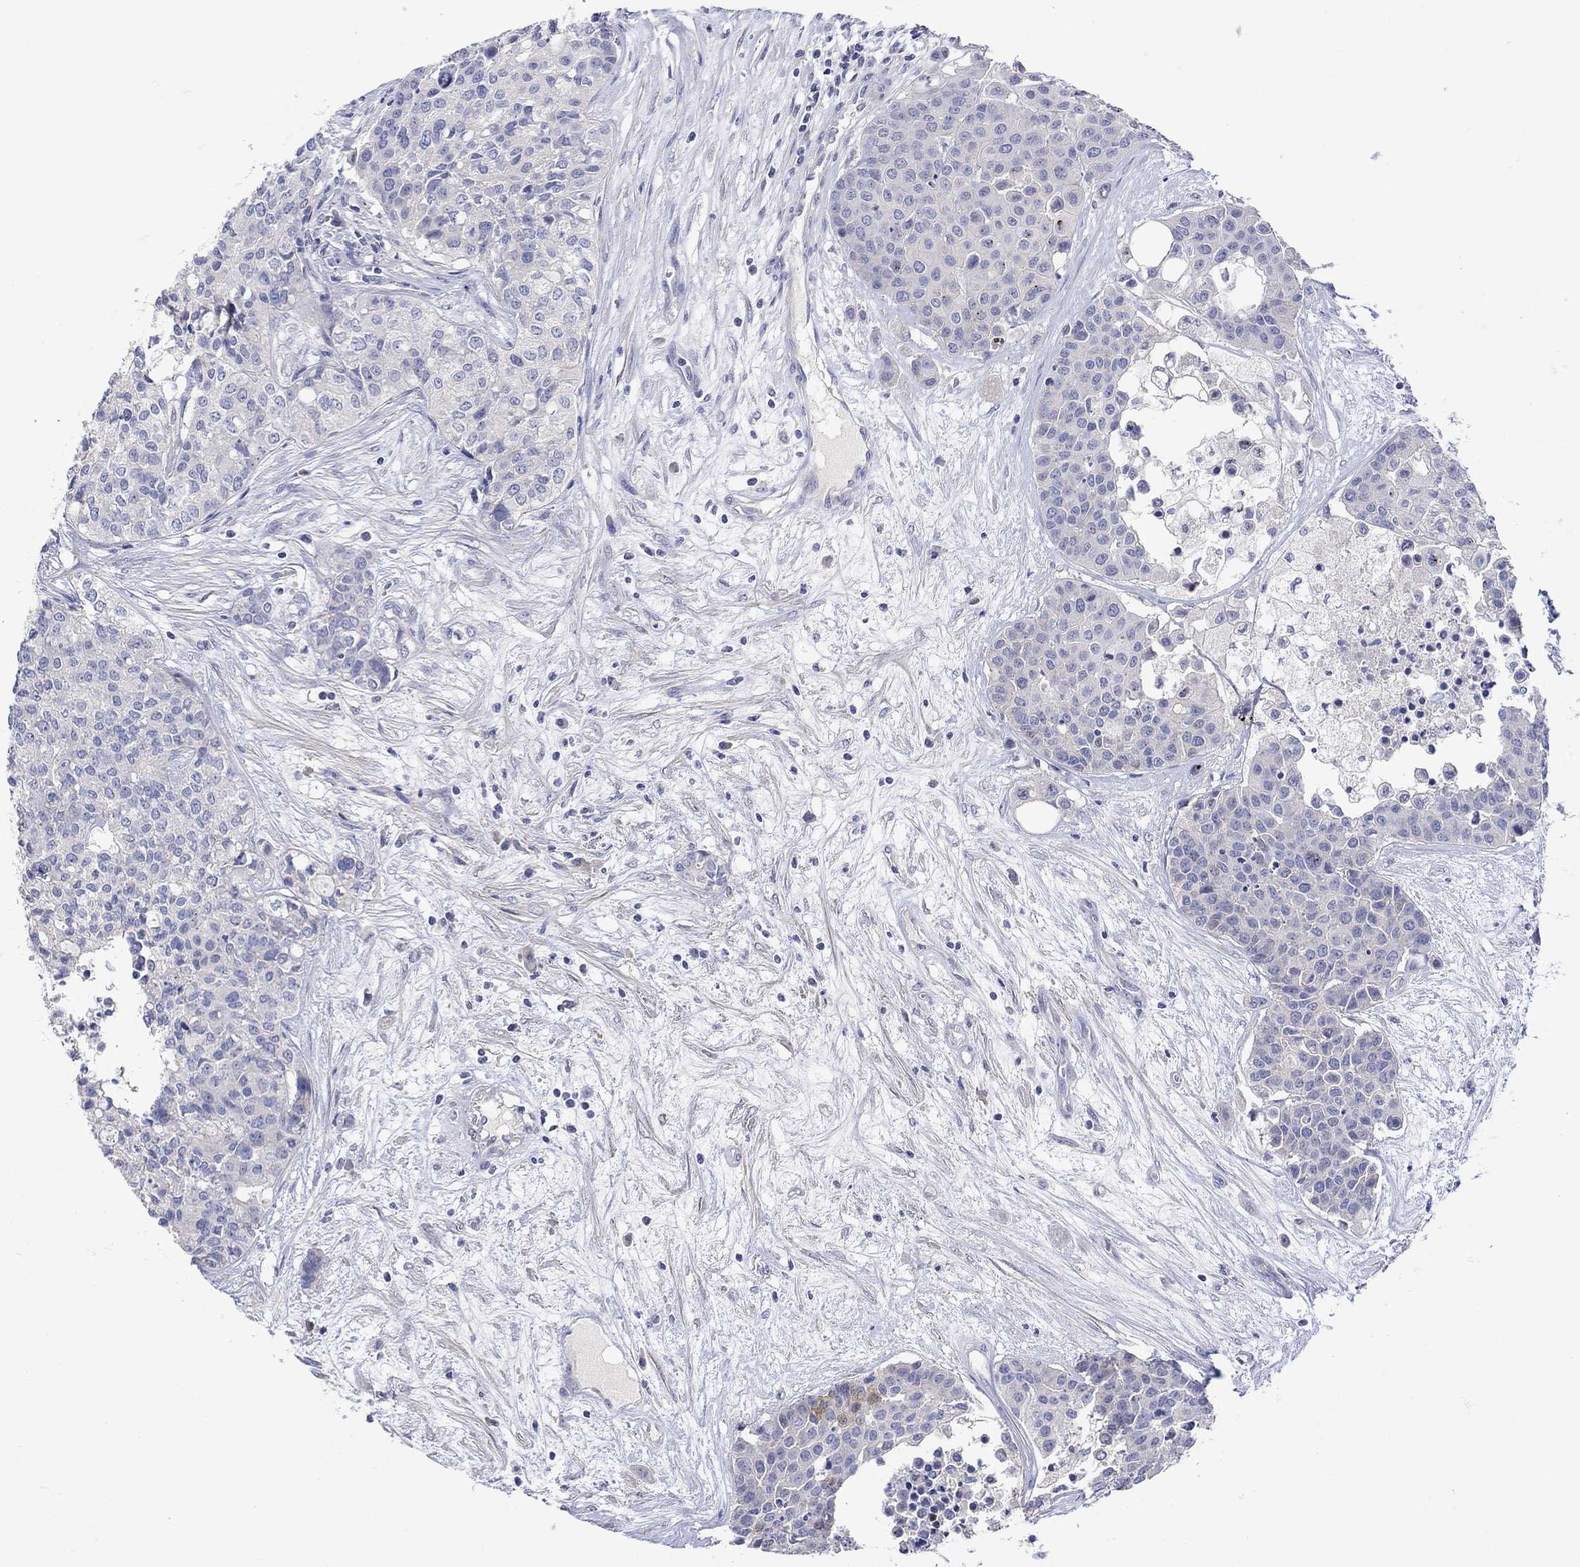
{"staining": {"intensity": "negative", "quantity": "none", "location": "none"}, "tissue": "carcinoid", "cell_type": "Tumor cells", "image_type": "cancer", "snomed": [{"axis": "morphology", "description": "Carcinoid, malignant, NOS"}, {"axis": "topography", "description": "Colon"}], "caption": "High magnification brightfield microscopy of malignant carcinoid stained with DAB (3,3'-diaminobenzidine) (brown) and counterstained with hematoxylin (blue): tumor cells show no significant expression. (DAB (3,3'-diaminobenzidine) immunohistochemistry, high magnification).", "gene": "MSI1", "patient": {"sex": "male", "age": 81}}